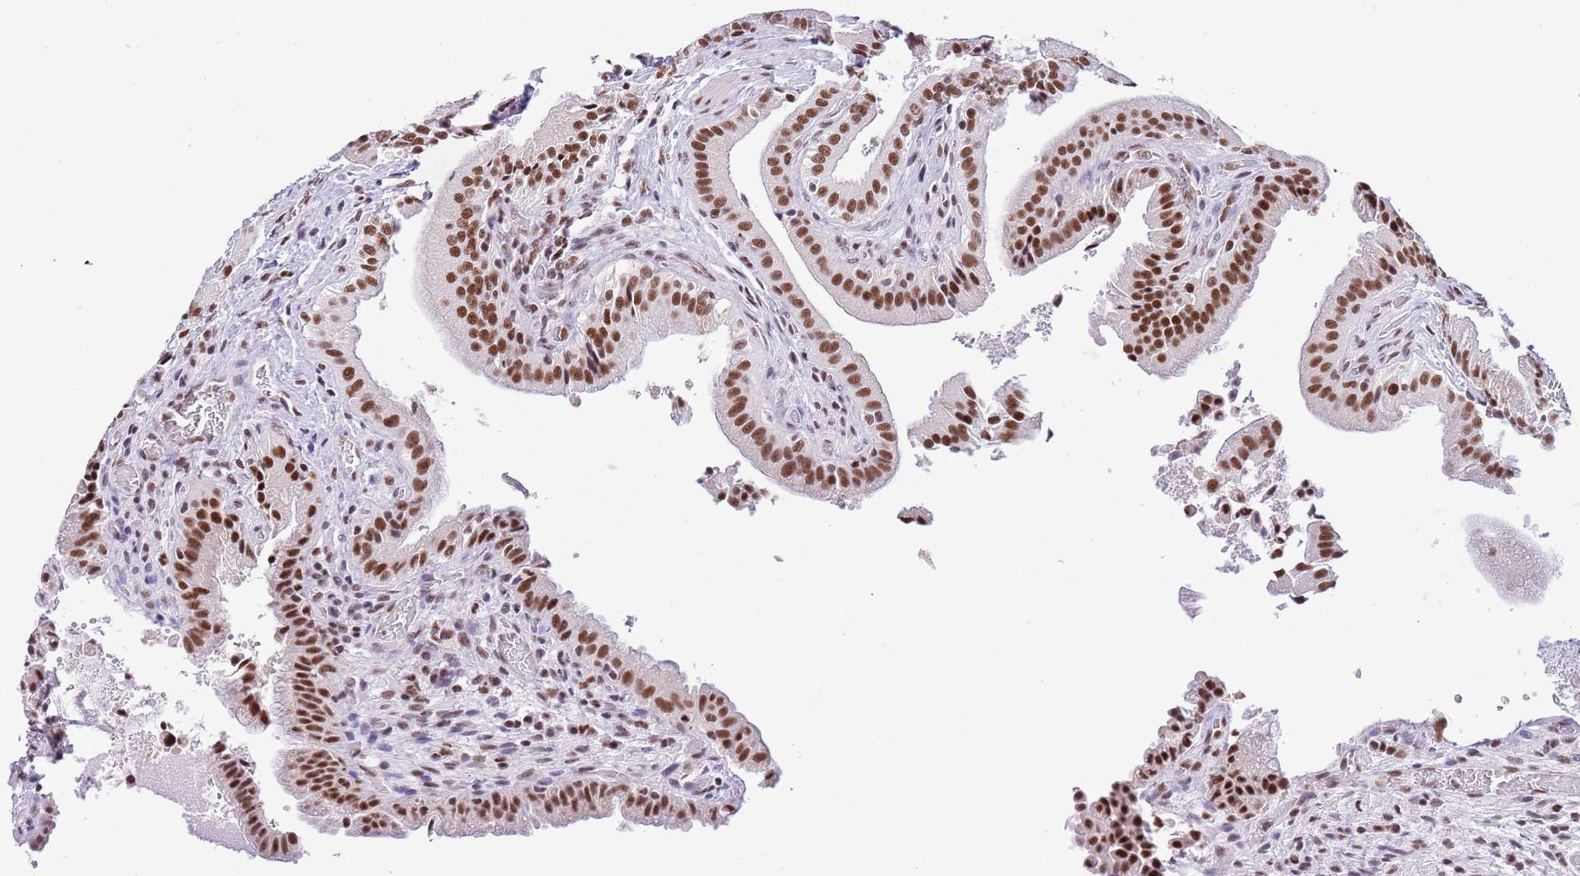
{"staining": {"intensity": "strong", "quantity": ">75%", "location": "nuclear"}, "tissue": "gallbladder", "cell_type": "Glandular cells", "image_type": "normal", "snomed": [{"axis": "morphology", "description": "Normal tissue, NOS"}, {"axis": "topography", "description": "Gallbladder"}], "caption": "Protein expression analysis of unremarkable gallbladder shows strong nuclear staining in about >75% of glandular cells. (DAB (3,3'-diaminobenzidine) = brown stain, brightfield microscopy at high magnification).", "gene": "SF3A2", "patient": {"sex": "male", "age": 24}}